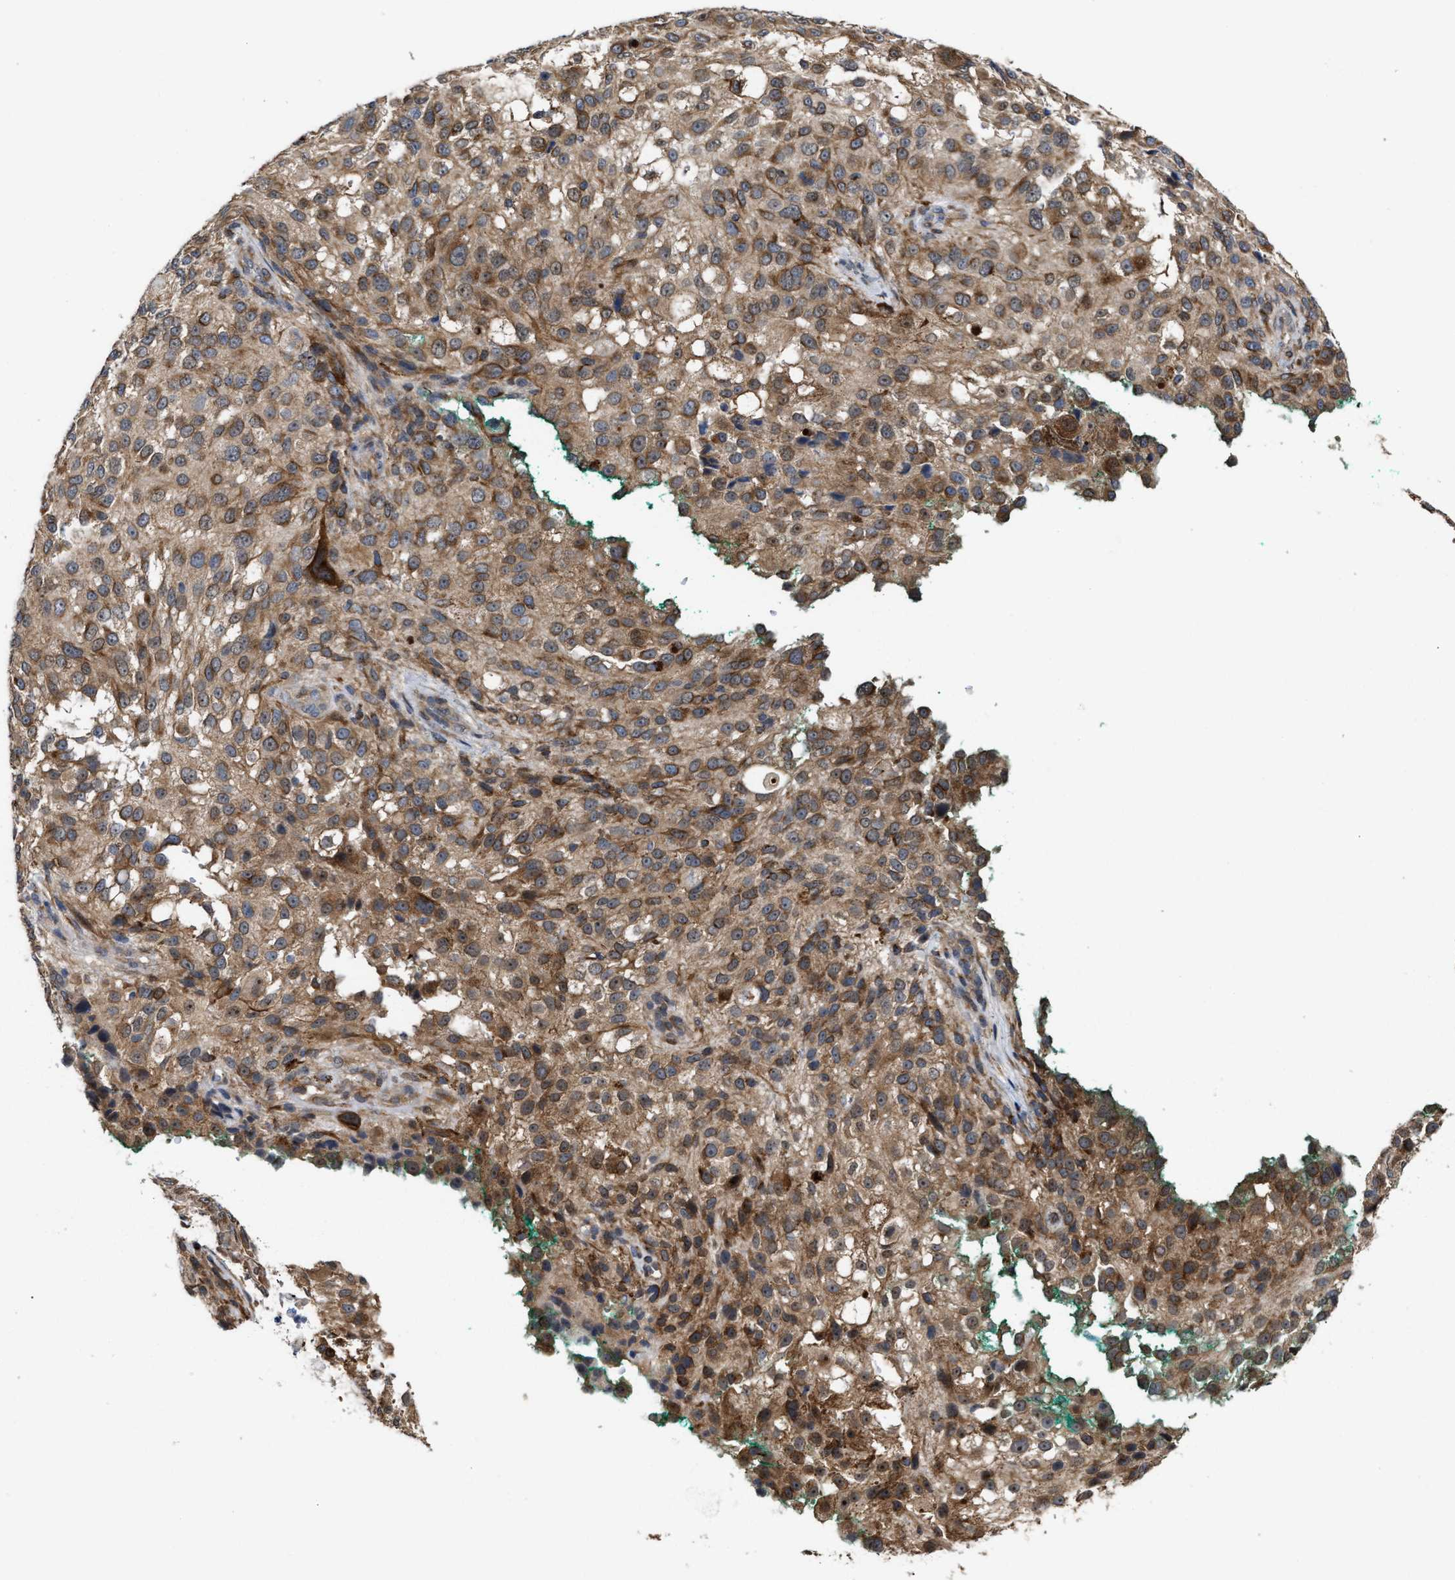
{"staining": {"intensity": "moderate", "quantity": ">75%", "location": "cytoplasmic/membranous"}, "tissue": "melanoma", "cell_type": "Tumor cells", "image_type": "cancer", "snomed": [{"axis": "morphology", "description": "Necrosis, NOS"}, {"axis": "morphology", "description": "Malignant melanoma, NOS"}, {"axis": "topography", "description": "Skin"}], "caption": "Human malignant melanoma stained with a protein marker shows moderate staining in tumor cells.", "gene": "BBLN", "patient": {"sex": "female", "age": 87}}